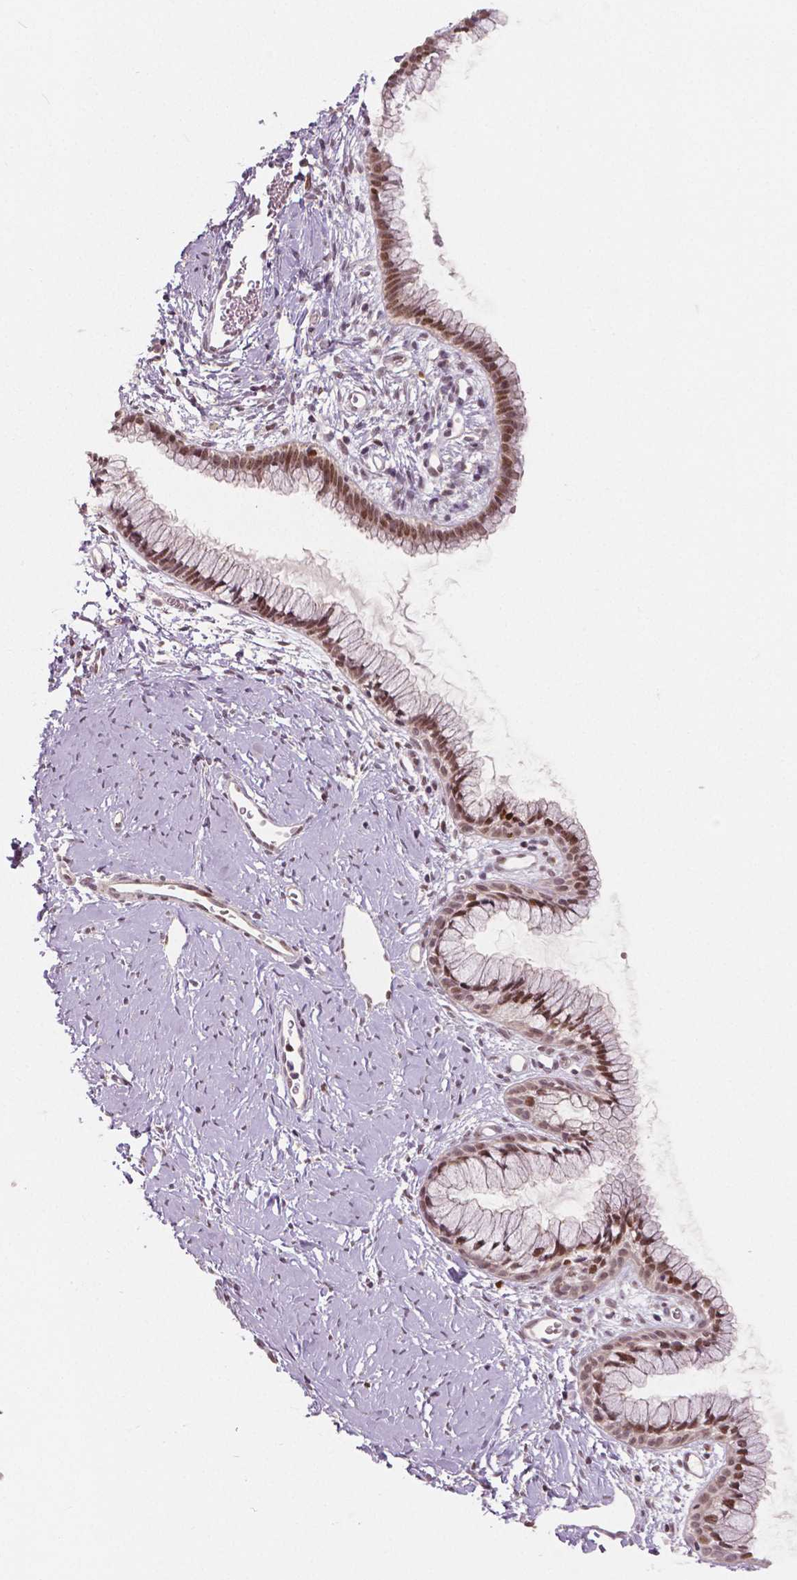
{"staining": {"intensity": "moderate", "quantity": ">75%", "location": "nuclear"}, "tissue": "cervix", "cell_type": "Glandular cells", "image_type": "normal", "snomed": [{"axis": "morphology", "description": "Normal tissue, NOS"}, {"axis": "topography", "description": "Cervix"}], "caption": "This is an image of immunohistochemistry staining of unremarkable cervix, which shows moderate positivity in the nuclear of glandular cells.", "gene": "NSD2", "patient": {"sex": "female", "age": 40}}